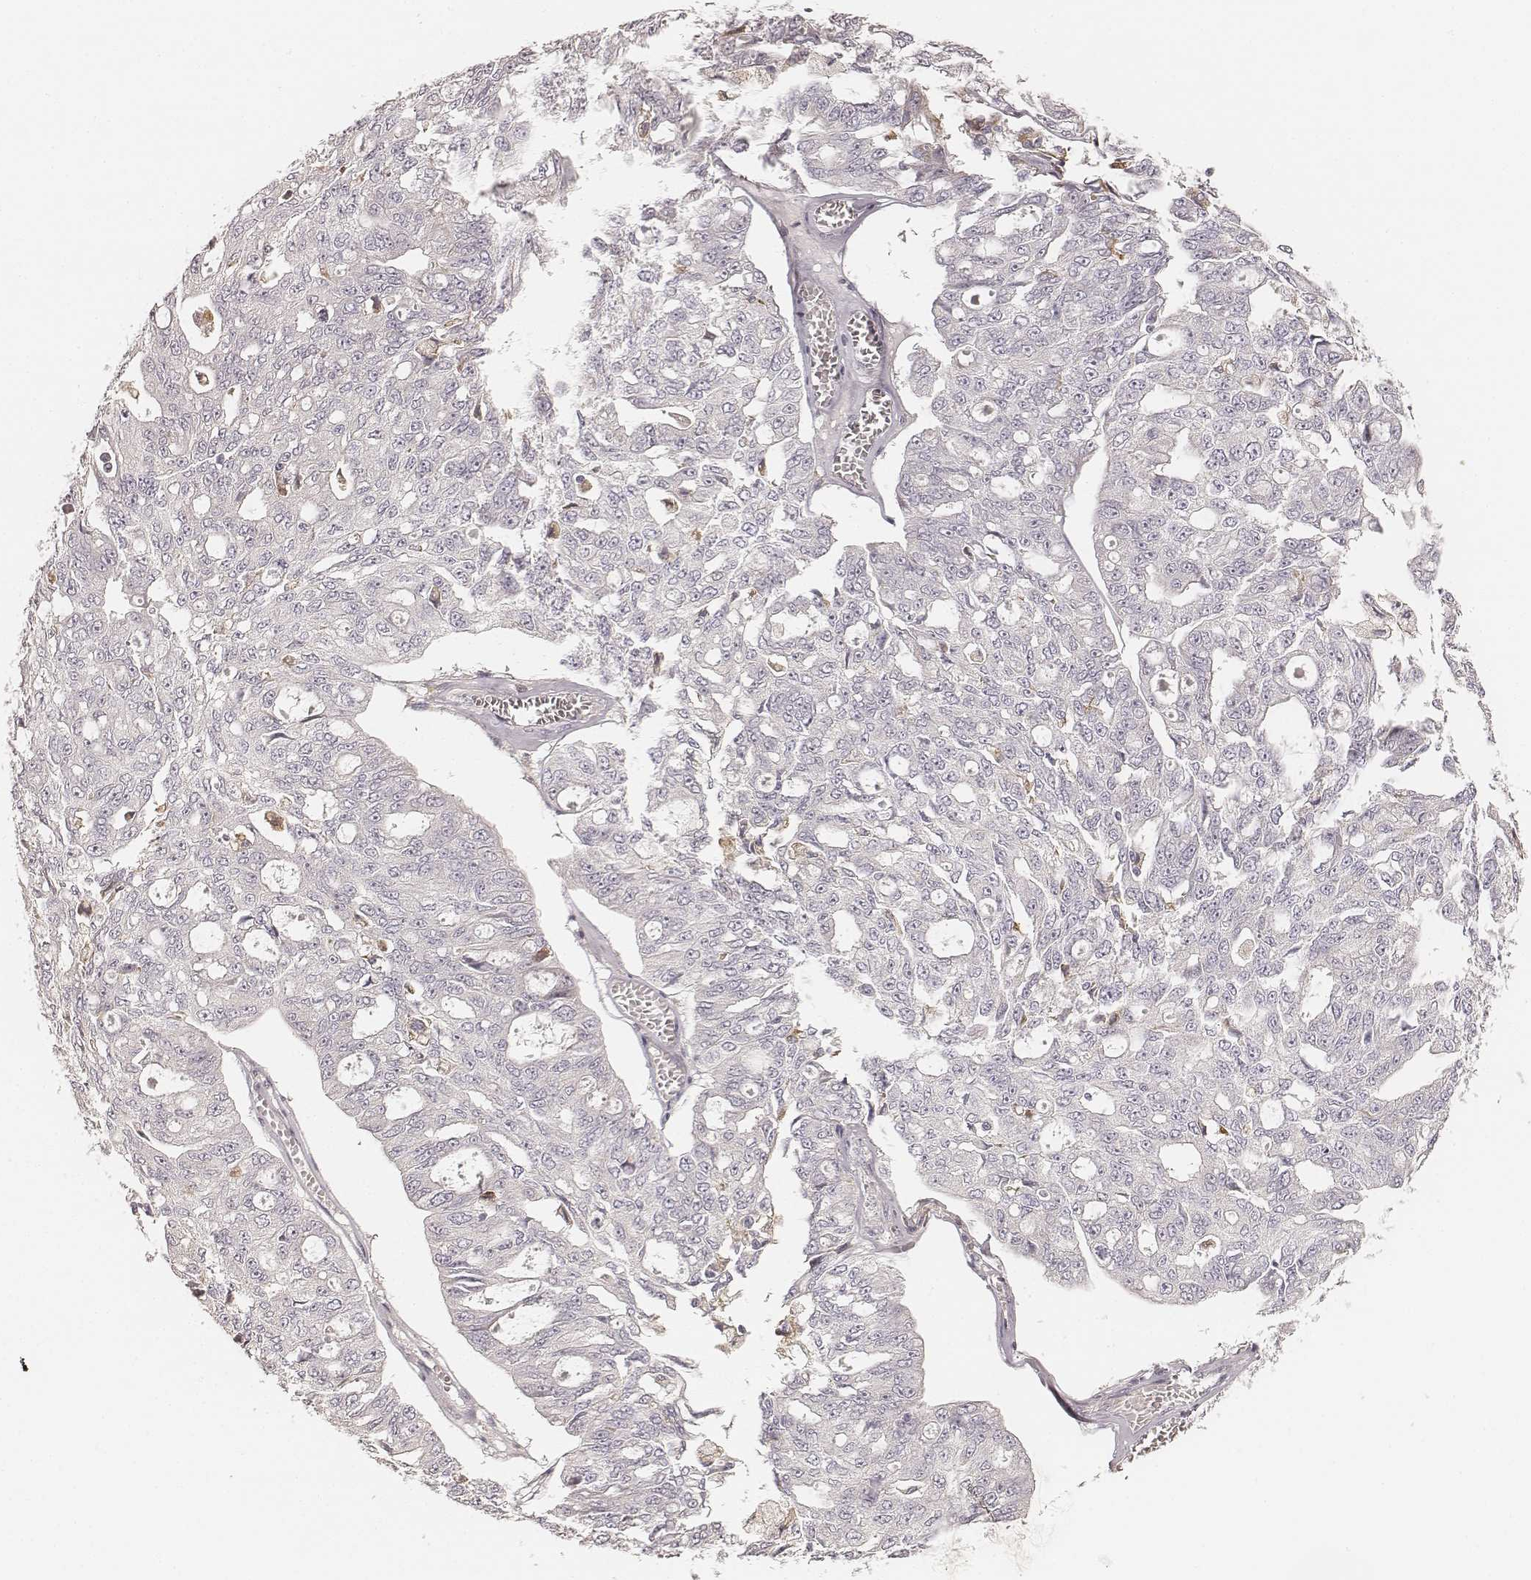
{"staining": {"intensity": "negative", "quantity": "none", "location": "none"}, "tissue": "ovarian cancer", "cell_type": "Tumor cells", "image_type": "cancer", "snomed": [{"axis": "morphology", "description": "Carcinoma, endometroid"}, {"axis": "topography", "description": "Ovary"}], "caption": "High power microscopy micrograph of an IHC photomicrograph of ovarian endometroid carcinoma, revealing no significant staining in tumor cells.", "gene": "FMNL2", "patient": {"sex": "female", "age": 65}}